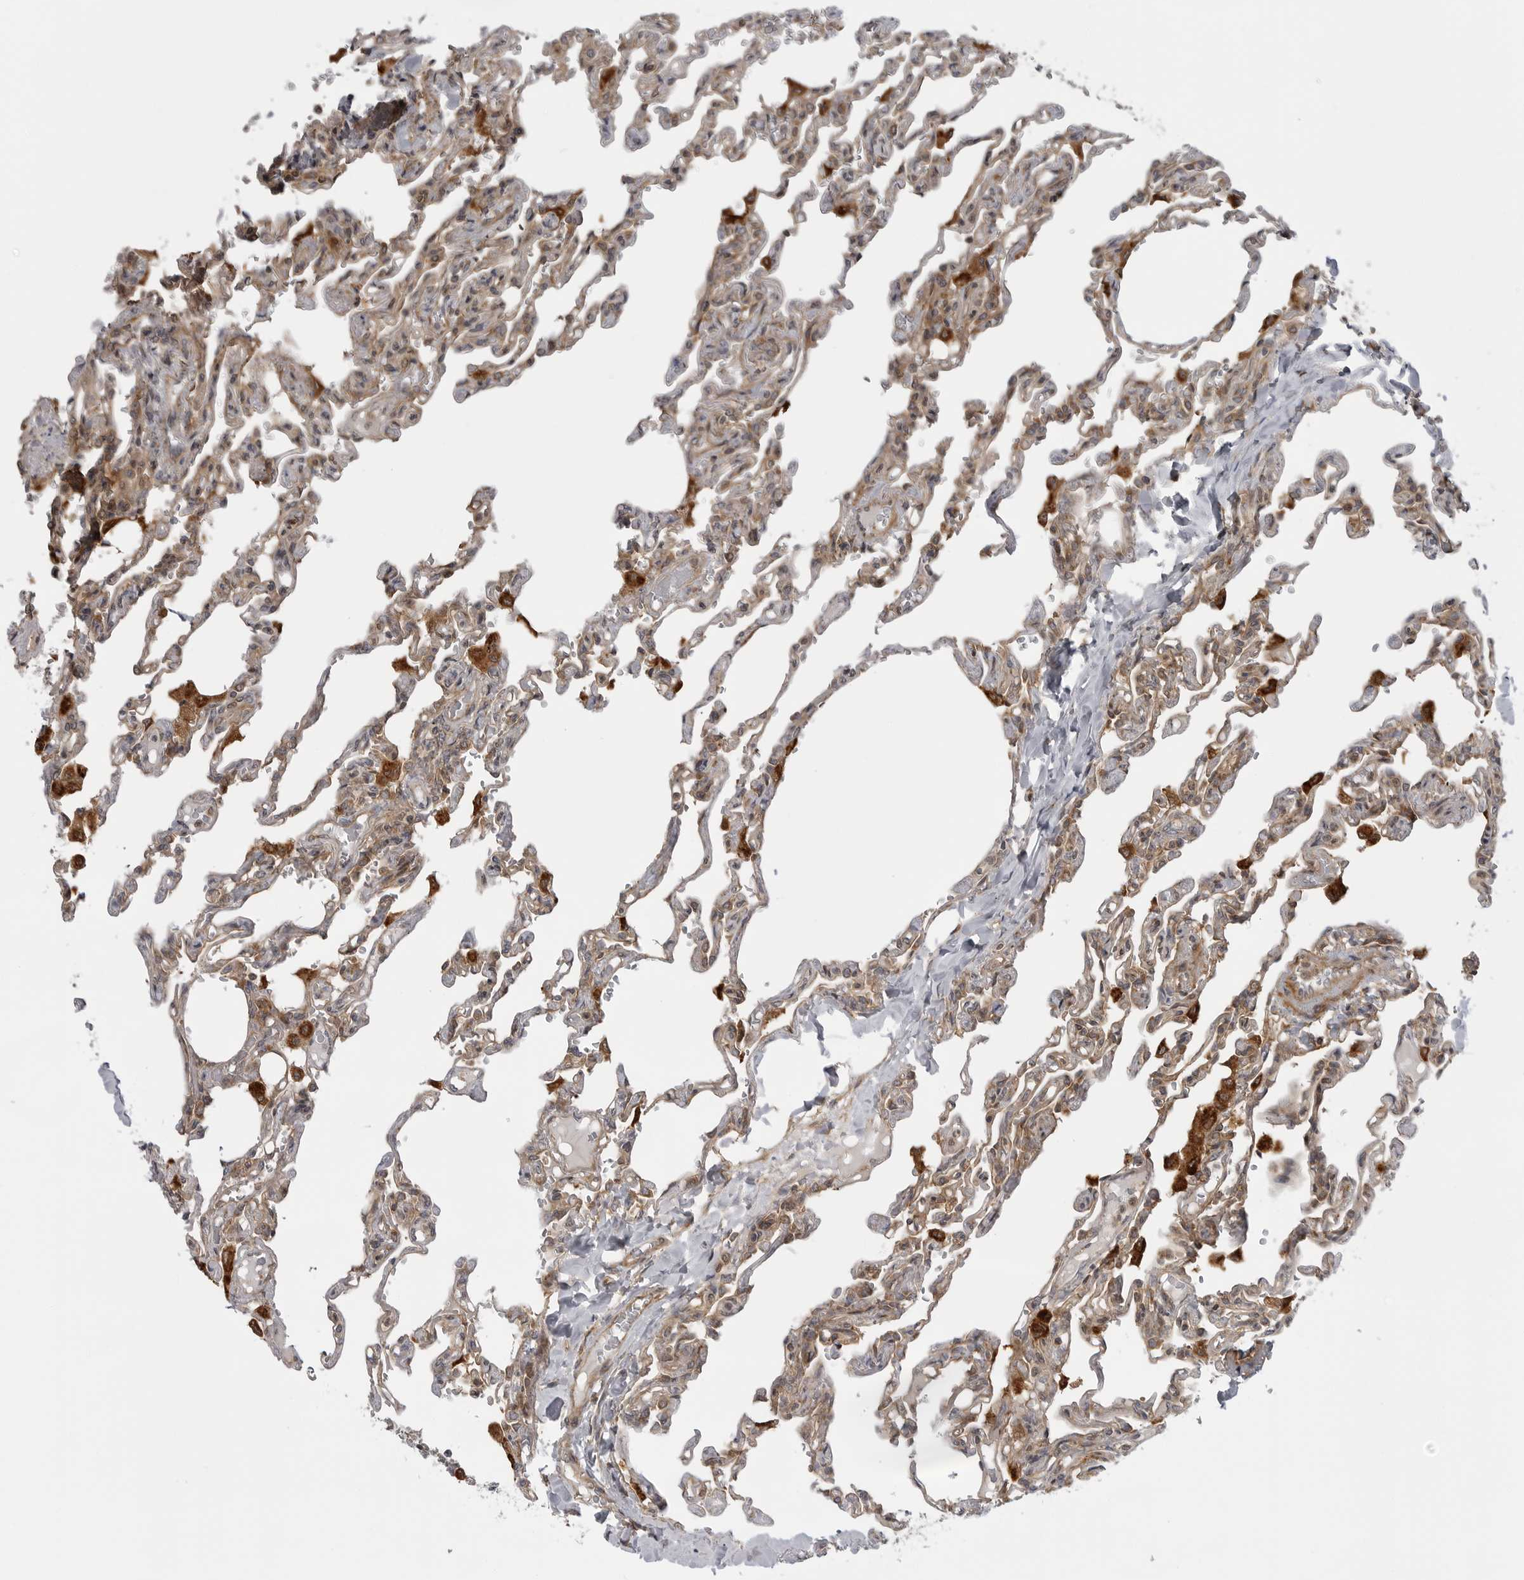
{"staining": {"intensity": "moderate", "quantity": "25%-75%", "location": "cytoplasmic/membranous"}, "tissue": "lung", "cell_type": "Alveolar cells", "image_type": "normal", "snomed": [{"axis": "morphology", "description": "Normal tissue, NOS"}, {"axis": "topography", "description": "Lung"}], "caption": "Moderate cytoplasmic/membranous staining is seen in about 25%-75% of alveolar cells in normal lung. The protein is shown in brown color, while the nuclei are stained blue.", "gene": "LRRC45", "patient": {"sex": "male", "age": 21}}